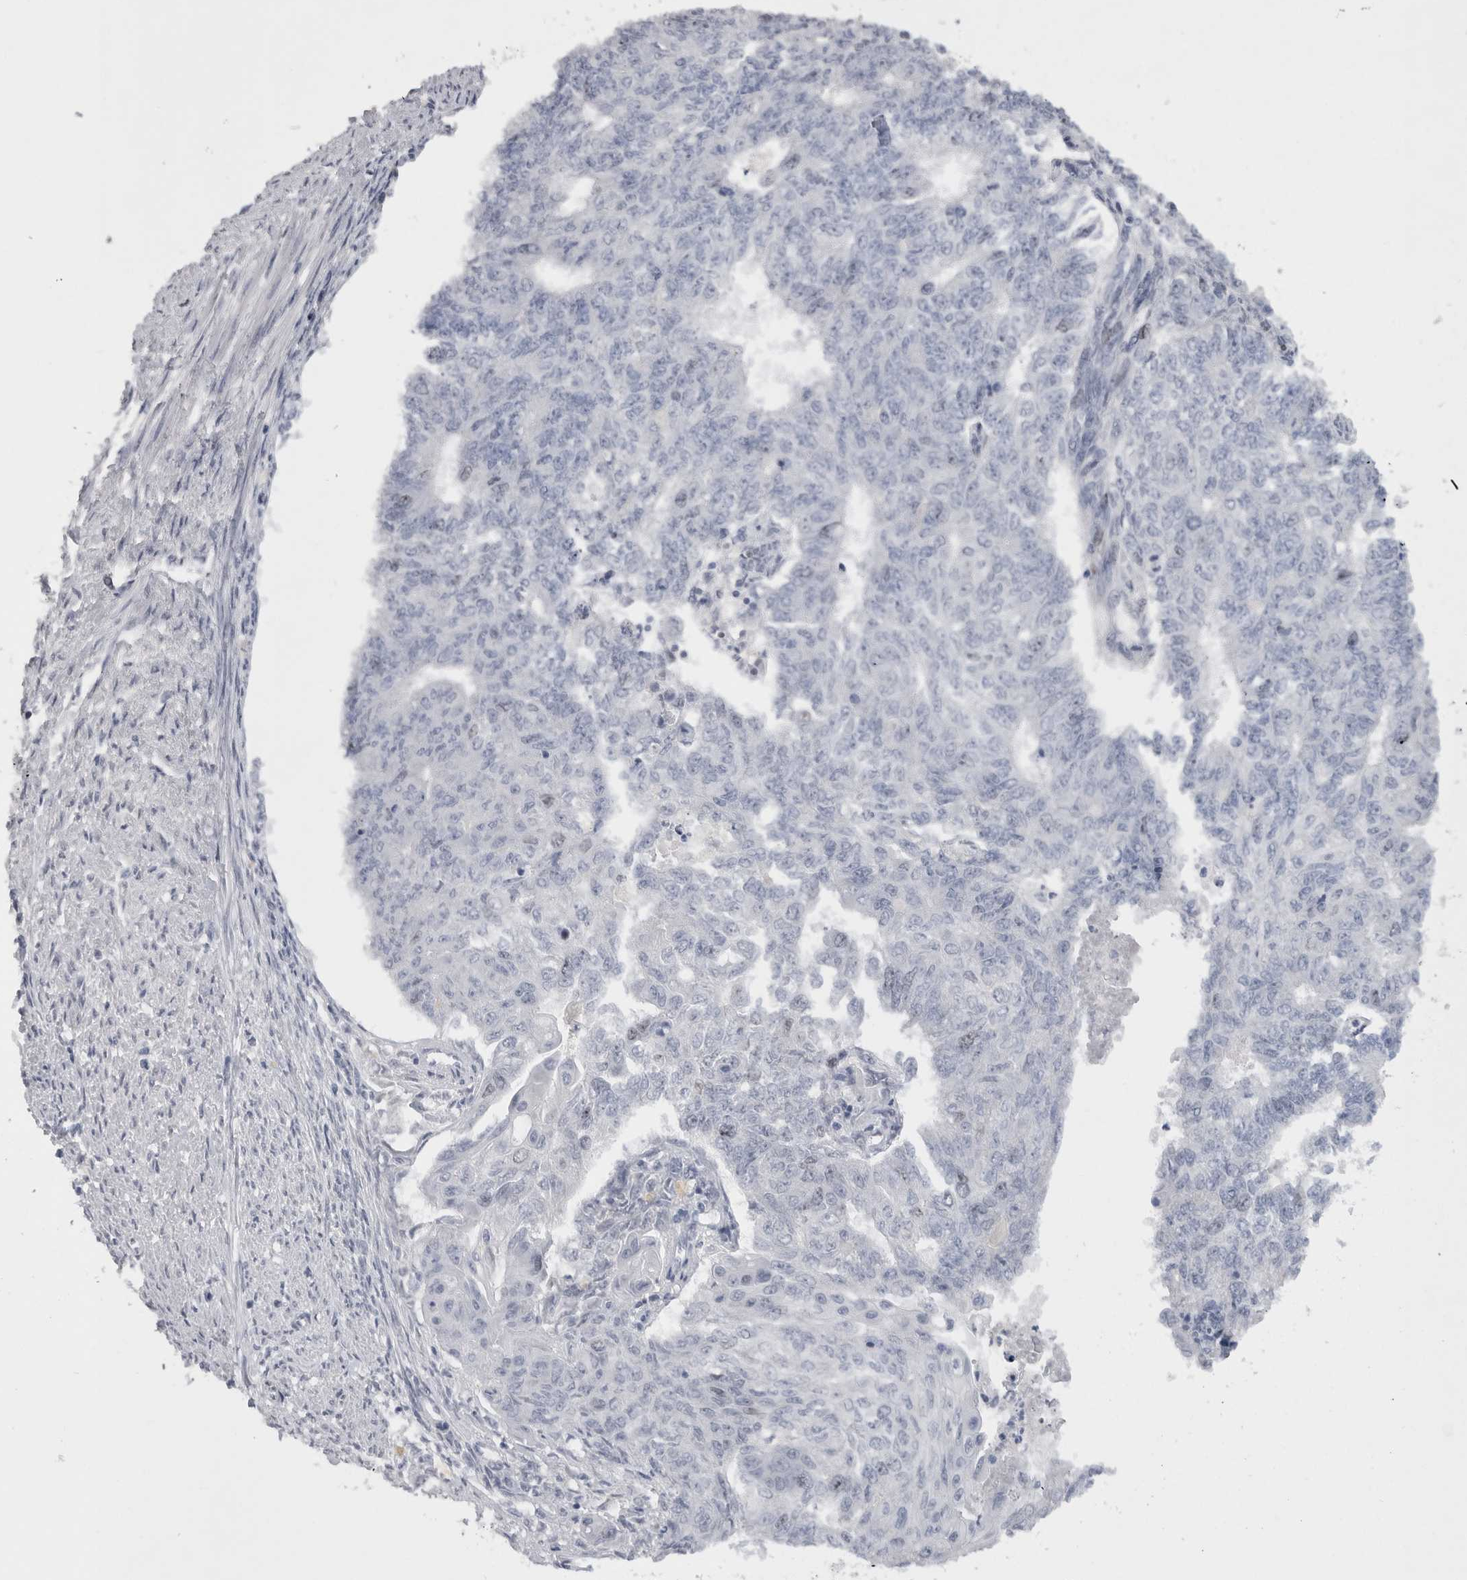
{"staining": {"intensity": "negative", "quantity": "none", "location": "none"}, "tissue": "endometrial cancer", "cell_type": "Tumor cells", "image_type": "cancer", "snomed": [{"axis": "morphology", "description": "Adenocarcinoma, NOS"}, {"axis": "topography", "description": "Endometrium"}], "caption": "Photomicrograph shows no significant protein expression in tumor cells of endometrial cancer (adenocarcinoma). (Brightfield microscopy of DAB (3,3'-diaminobenzidine) immunohistochemistry at high magnification).", "gene": "KIF18B", "patient": {"sex": "female", "age": 32}}